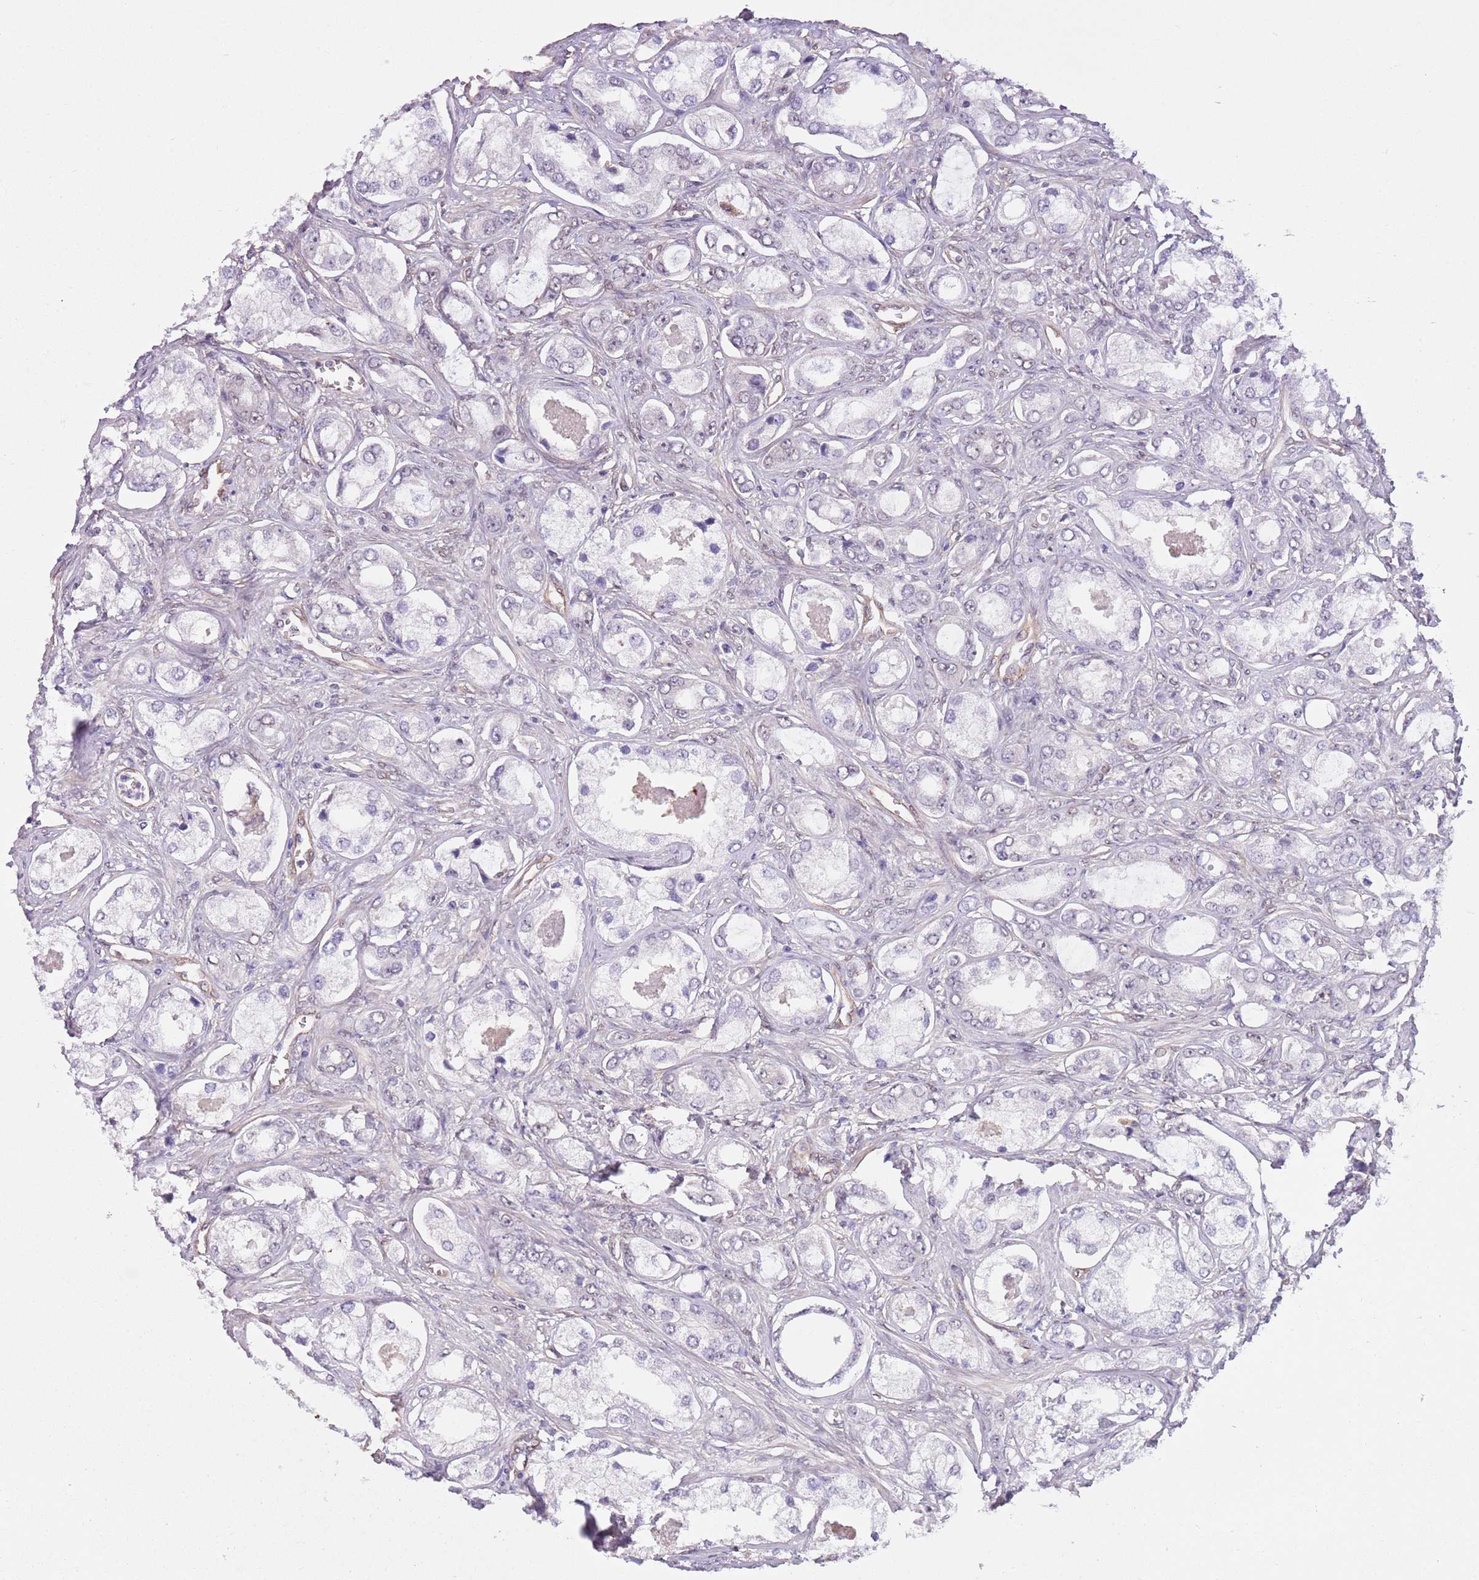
{"staining": {"intensity": "negative", "quantity": "none", "location": "none"}, "tissue": "prostate cancer", "cell_type": "Tumor cells", "image_type": "cancer", "snomed": [{"axis": "morphology", "description": "Adenocarcinoma, Low grade"}, {"axis": "topography", "description": "Prostate"}], "caption": "Tumor cells show no significant protein expression in low-grade adenocarcinoma (prostate).", "gene": "CREBZF", "patient": {"sex": "male", "age": 68}}